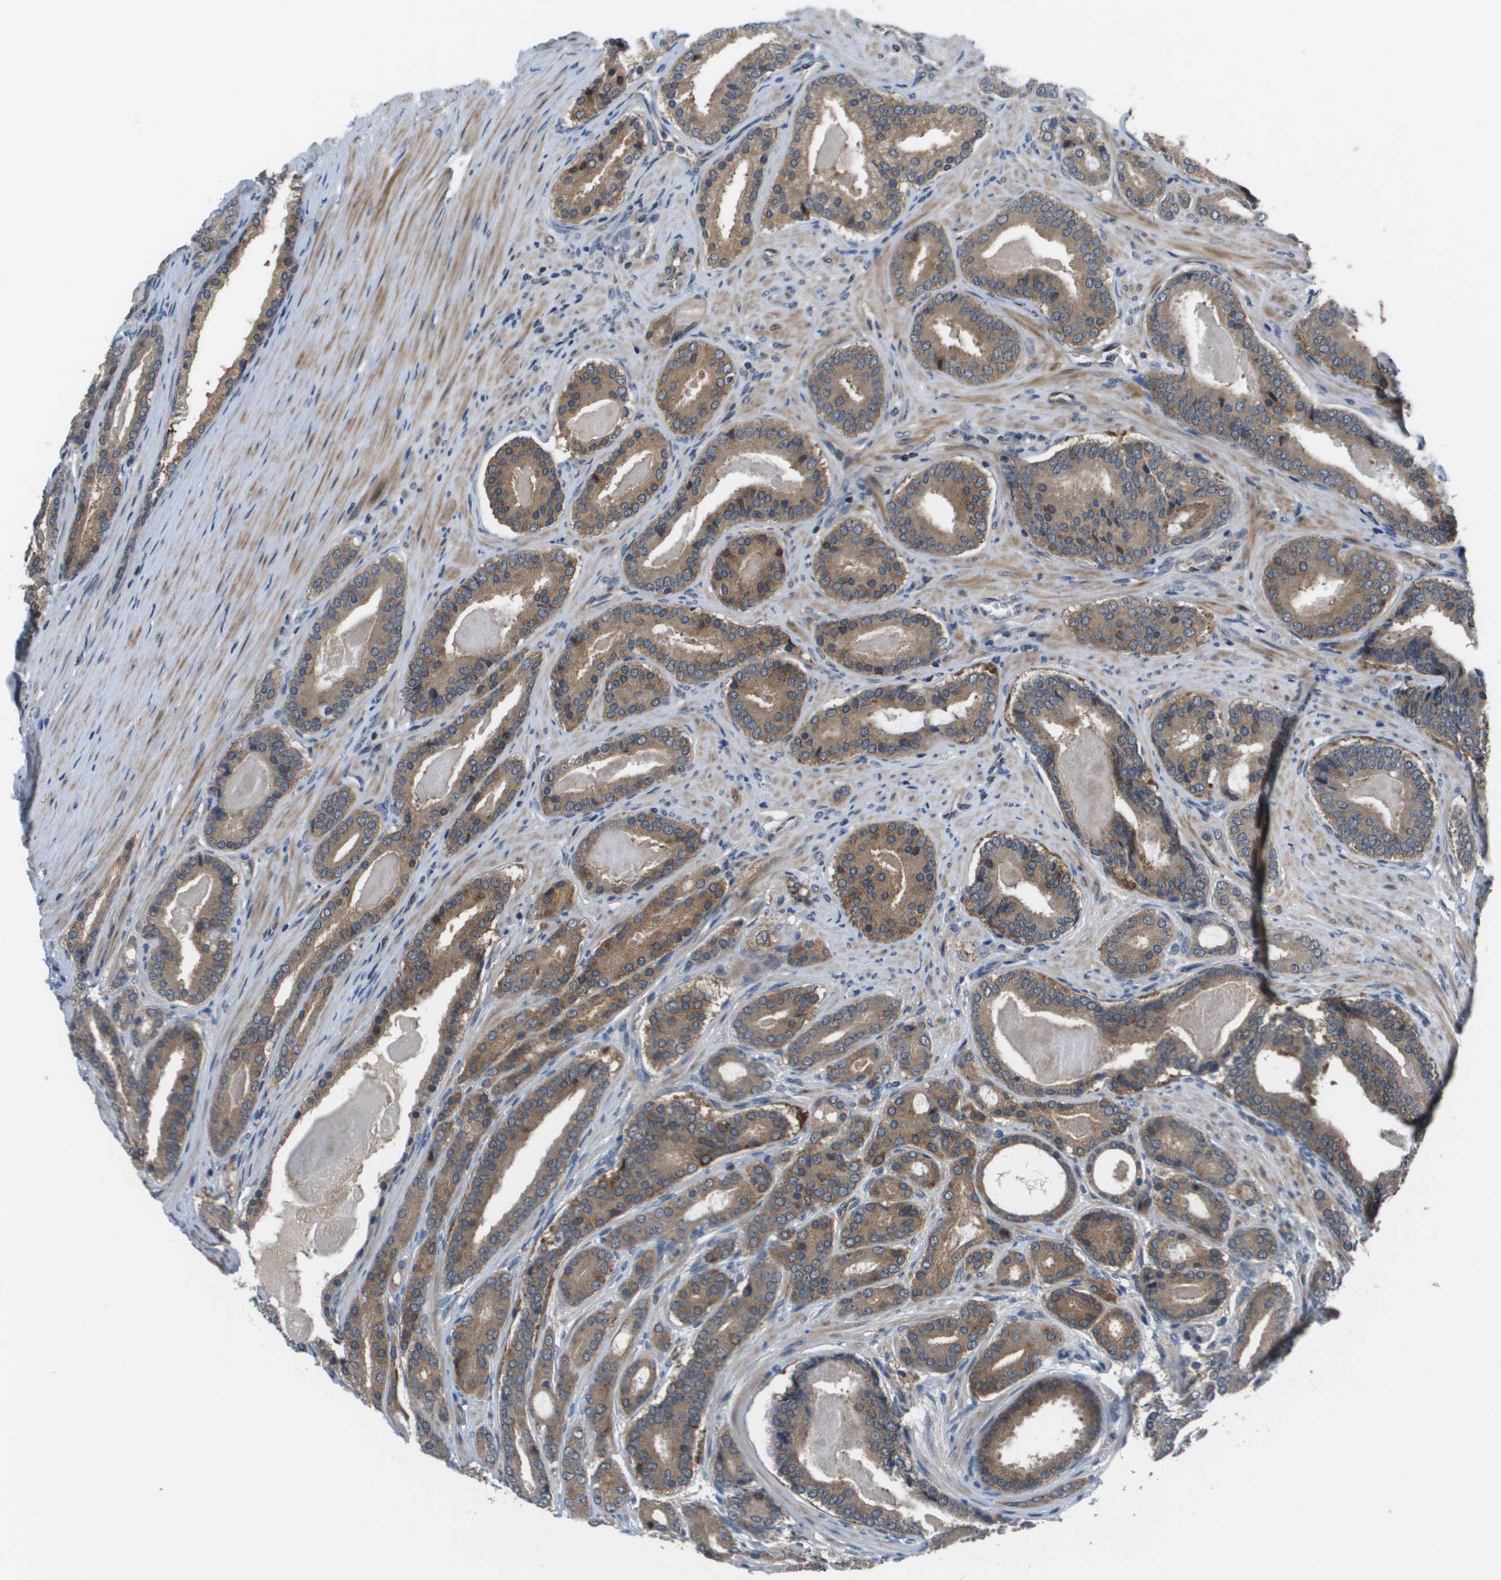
{"staining": {"intensity": "moderate", "quantity": ">75%", "location": "cytoplasmic/membranous"}, "tissue": "prostate cancer", "cell_type": "Tumor cells", "image_type": "cancer", "snomed": [{"axis": "morphology", "description": "Adenocarcinoma, High grade"}, {"axis": "topography", "description": "Prostate"}], "caption": "Prostate cancer tissue shows moderate cytoplasmic/membranous expression in about >75% of tumor cells", "gene": "ENPP5", "patient": {"sex": "male", "age": 60}}